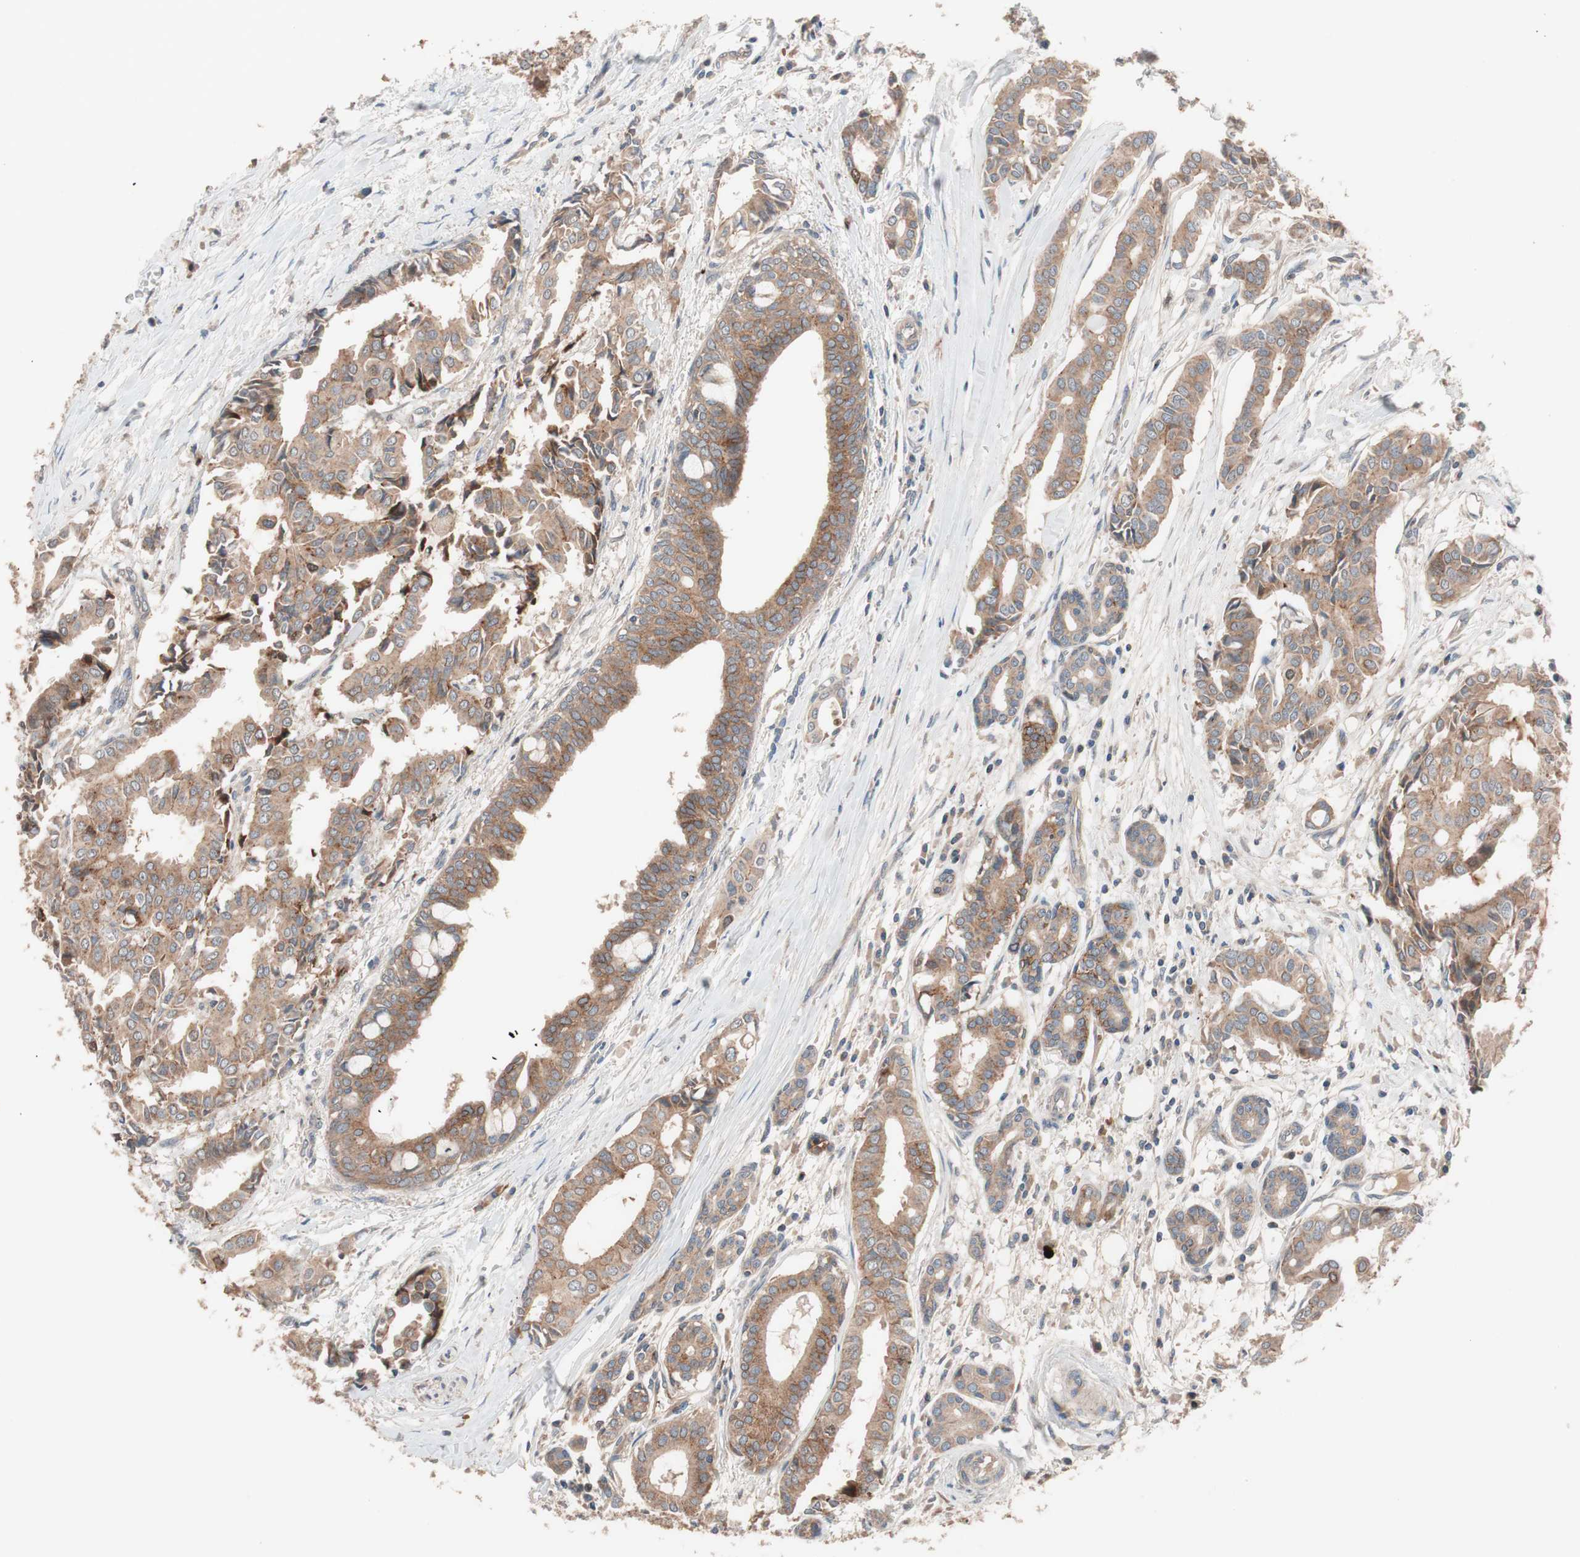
{"staining": {"intensity": "moderate", "quantity": ">75%", "location": "cytoplasmic/membranous"}, "tissue": "head and neck cancer", "cell_type": "Tumor cells", "image_type": "cancer", "snomed": [{"axis": "morphology", "description": "Adenocarcinoma, NOS"}, {"axis": "topography", "description": "Salivary gland"}, {"axis": "topography", "description": "Head-Neck"}], "caption": "Immunohistochemistry photomicrograph of neoplastic tissue: human head and neck cancer (adenocarcinoma) stained using IHC shows medium levels of moderate protein expression localized specifically in the cytoplasmic/membranous of tumor cells, appearing as a cytoplasmic/membranous brown color.", "gene": "SDC4", "patient": {"sex": "female", "age": 59}}